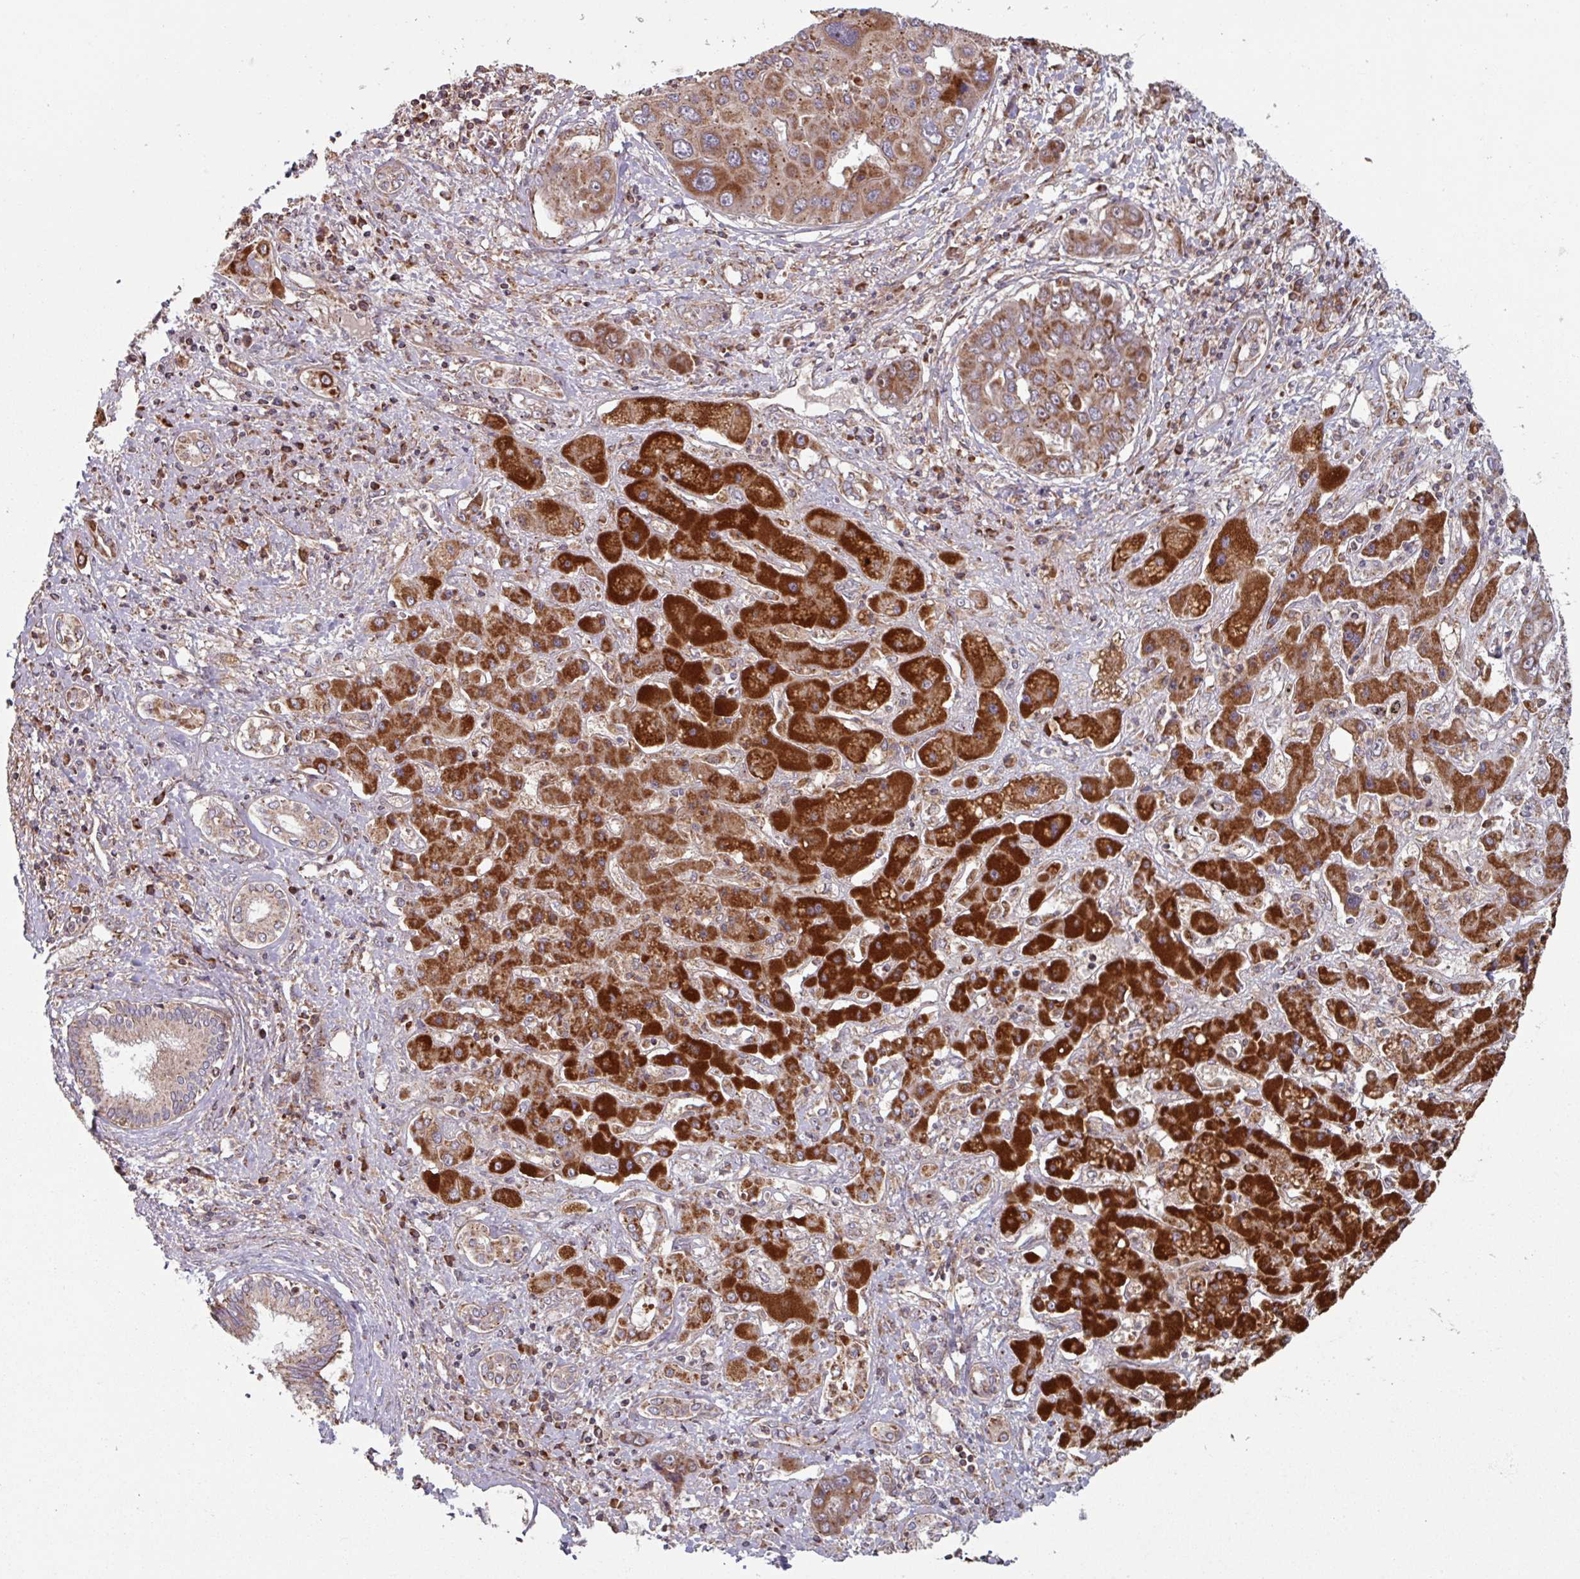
{"staining": {"intensity": "moderate", "quantity": ">75%", "location": "cytoplasmic/membranous"}, "tissue": "liver cancer", "cell_type": "Tumor cells", "image_type": "cancer", "snomed": [{"axis": "morphology", "description": "Cholangiocarcinoma"}, {"axis": "topography", "description": "Liver"}], "caption": "IHC (DAB (3,3'-diaminobenzidine)) staining of liver cancer (cholangiocarcinoma) demonstrates moderate cytoplasmic/membranous protein positivity in about >75% of tumor cells.", "gene": "COX7C", "patient": {"sex": "male", "age": 67}}